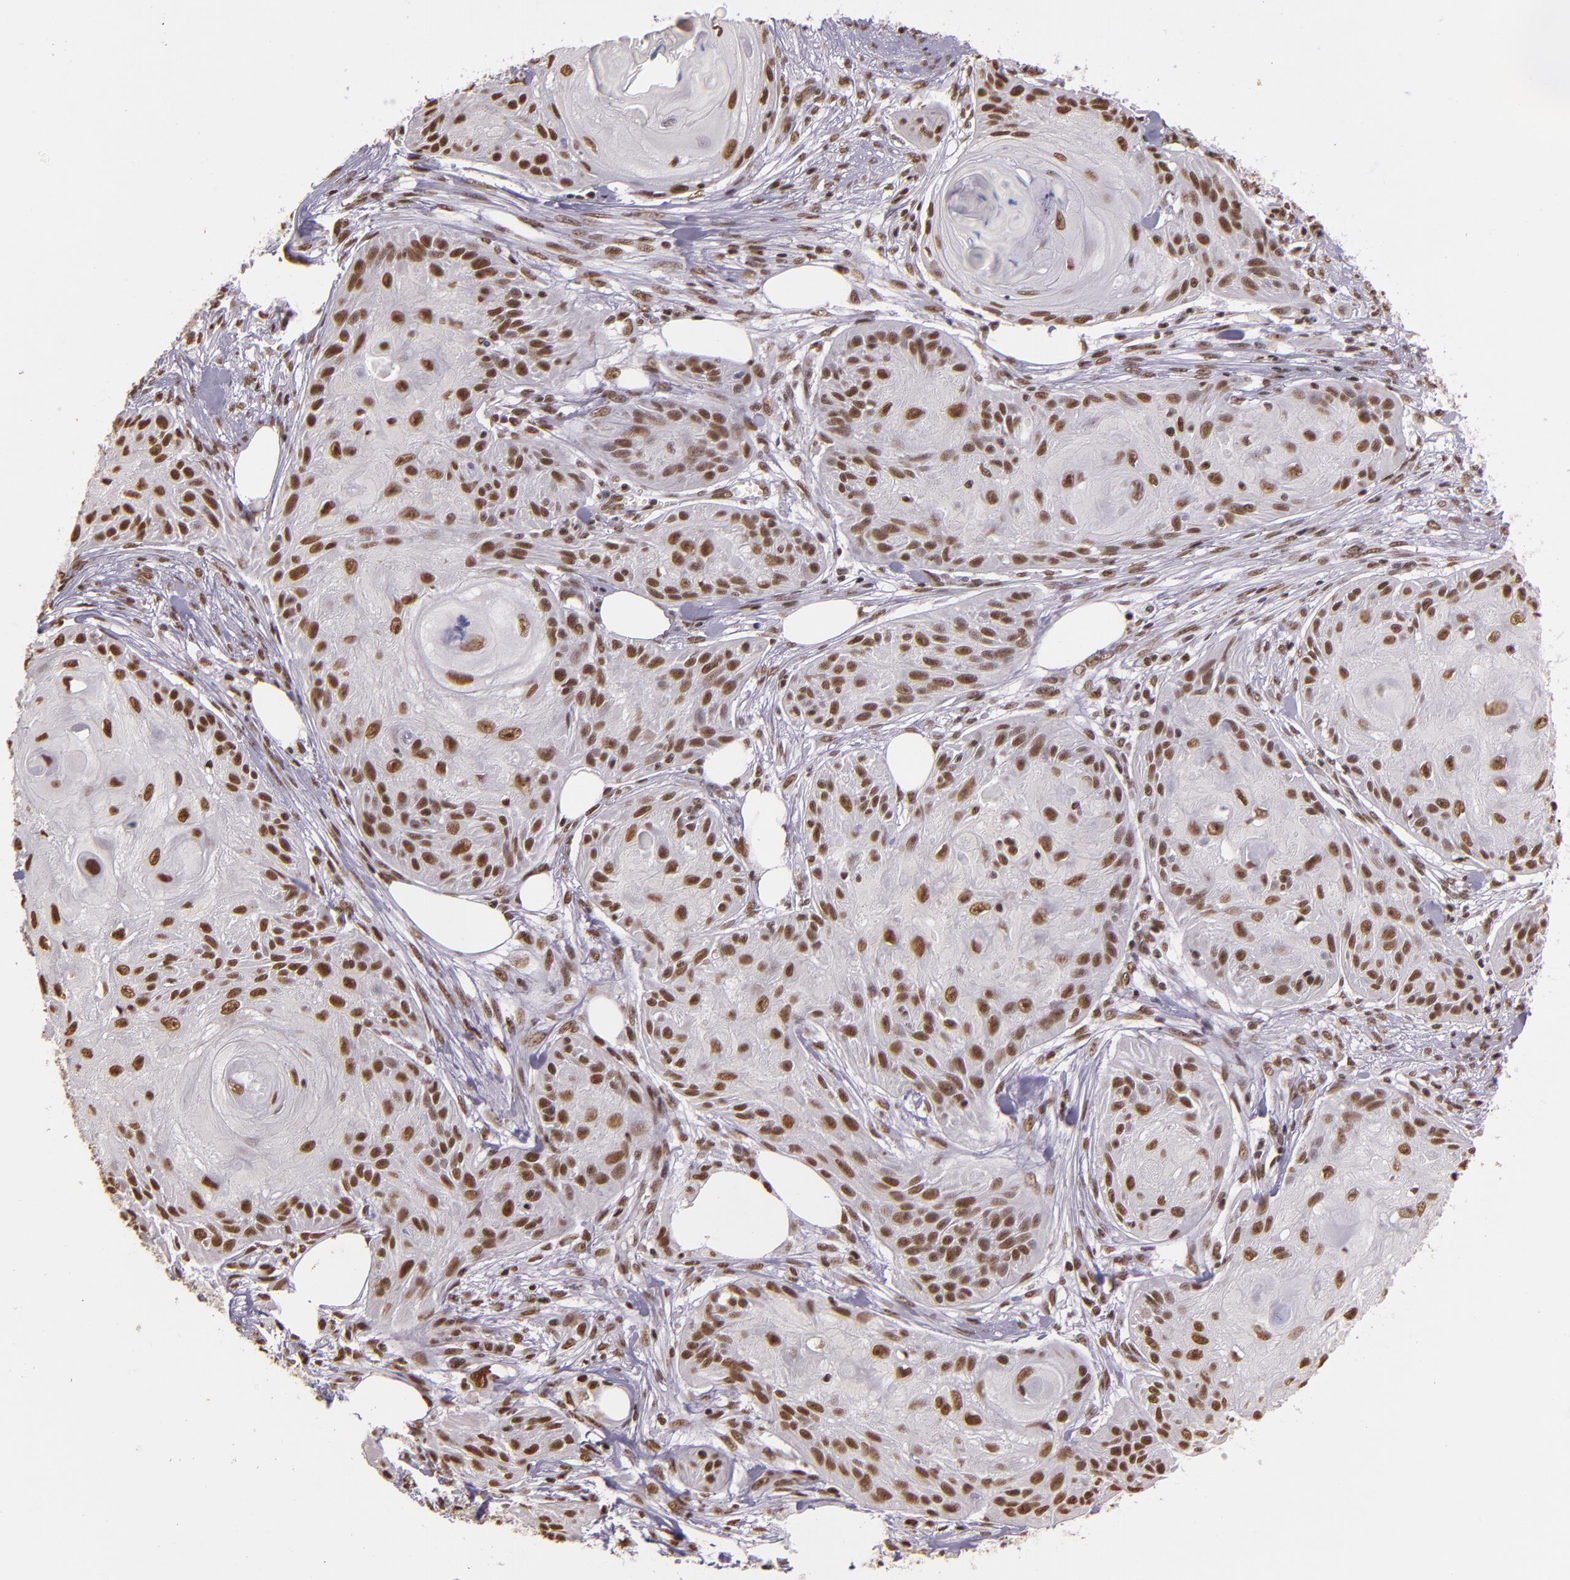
{"staining": {"intensity": "moderate", "quantity": ">75%", "location": "nuclear"}, "tissue": "skin cancer", "cell_type": "Tumor cells", "image_type": "cancer", "snomed": [{"axis": "morphology", "description": "Squamous cell carcinoma, NOS"}, {"axis": "topography", "description": "Skin"}], "caption": "About >75% of tumor cells in squamous cell carcinoma (skin) reveal moderate nuclear protein positivity as visualized by brown immunohistochemical staining.", "gene": "USF1", "patient": {"sex": "female", "age": 88}}